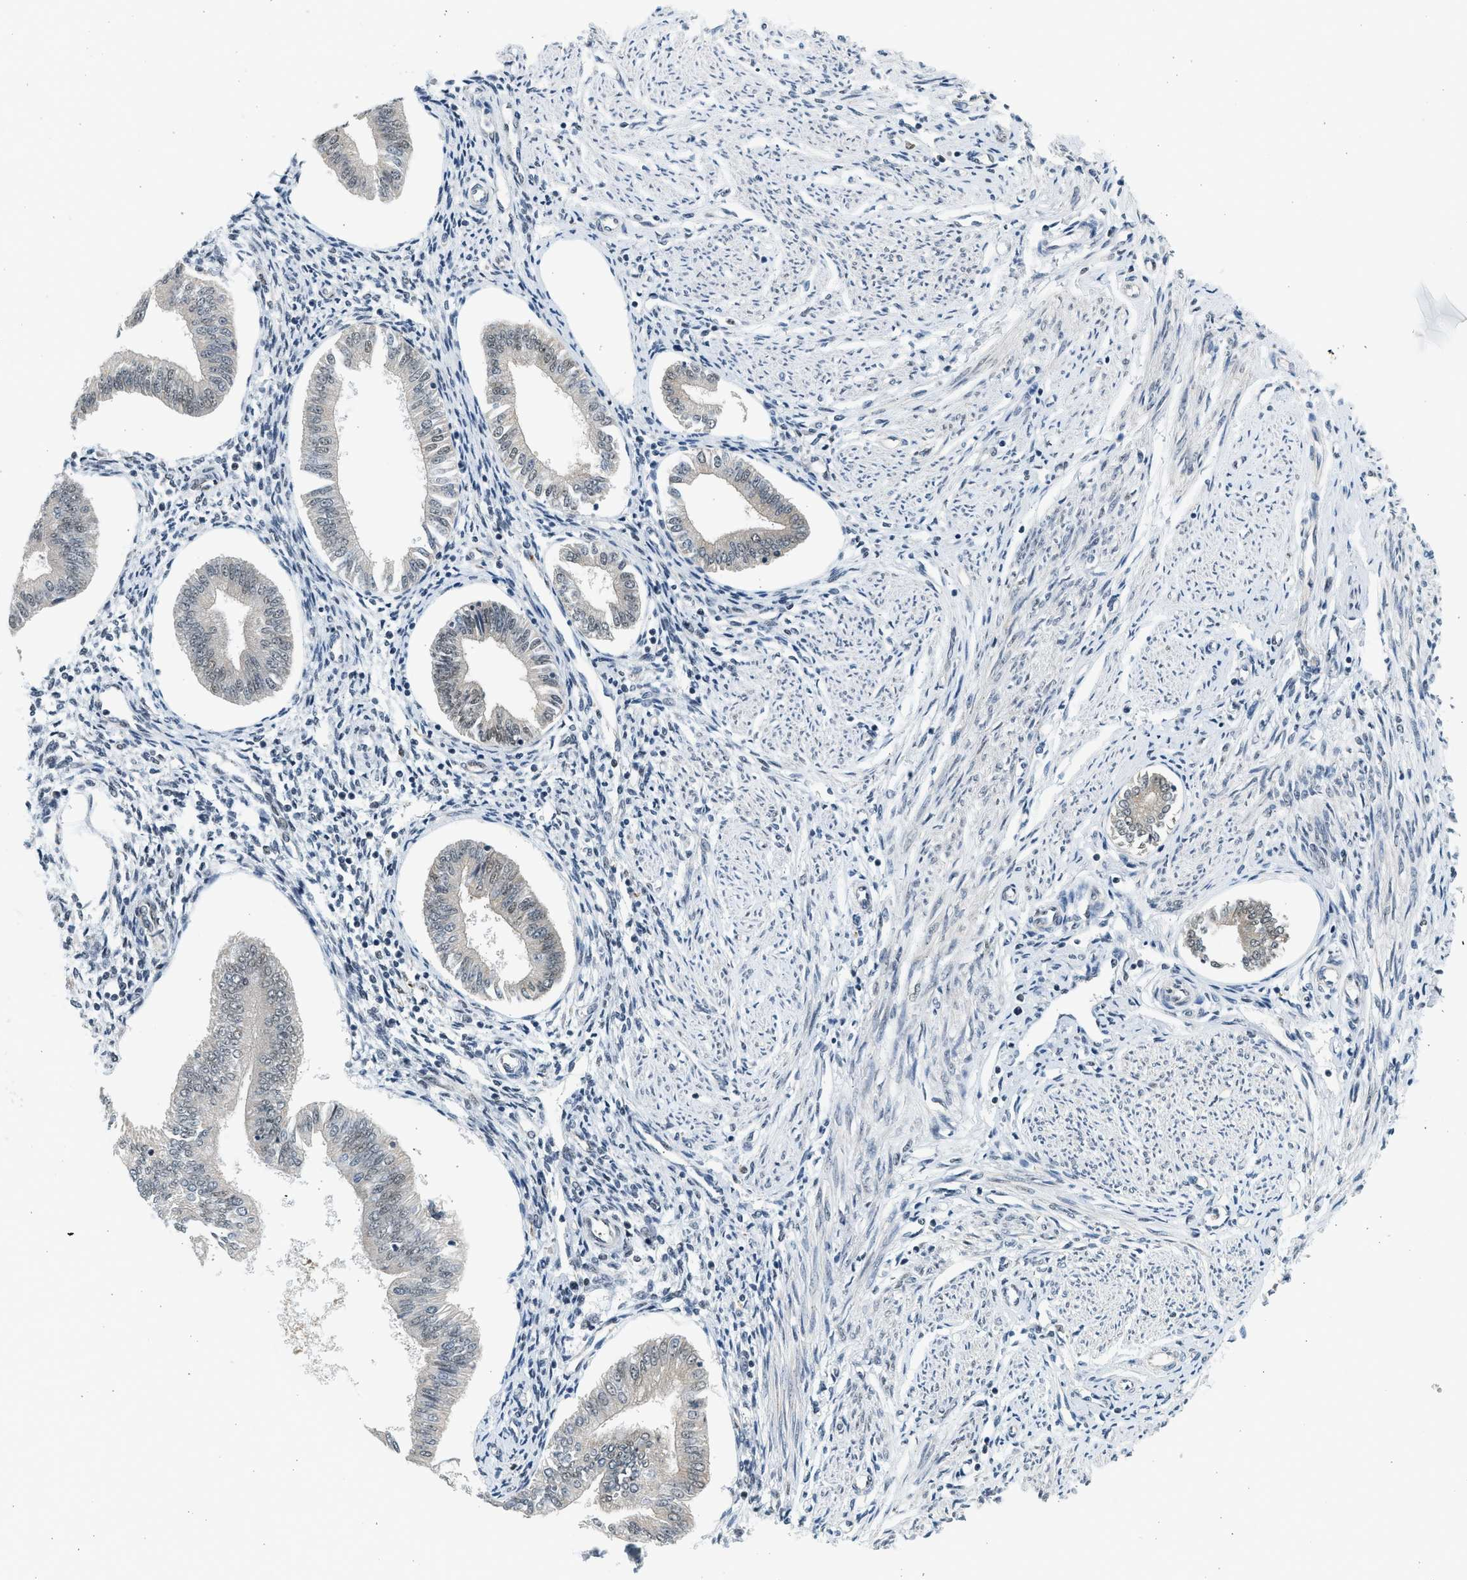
{"staining": {"intensity": "negative", "quantity": "none", "location": "none"}, "tissue": "endometrium", "cell_type": "Cells in endometrial stroma", "image_type": "normal", "snomed": [{"axis": "morphology", "description": "Normal tissue, NOS"}, {"axis": "topography", "description": "Endometrium"}], "caption": "High power microscopy micrograph of an immunohistochemistry image of unremarkable endometrium, revealing no significant positivity in cells in endometrial stroma.", "gene": "HIPK1", "patient": {"sex": "female", "age": 50}}